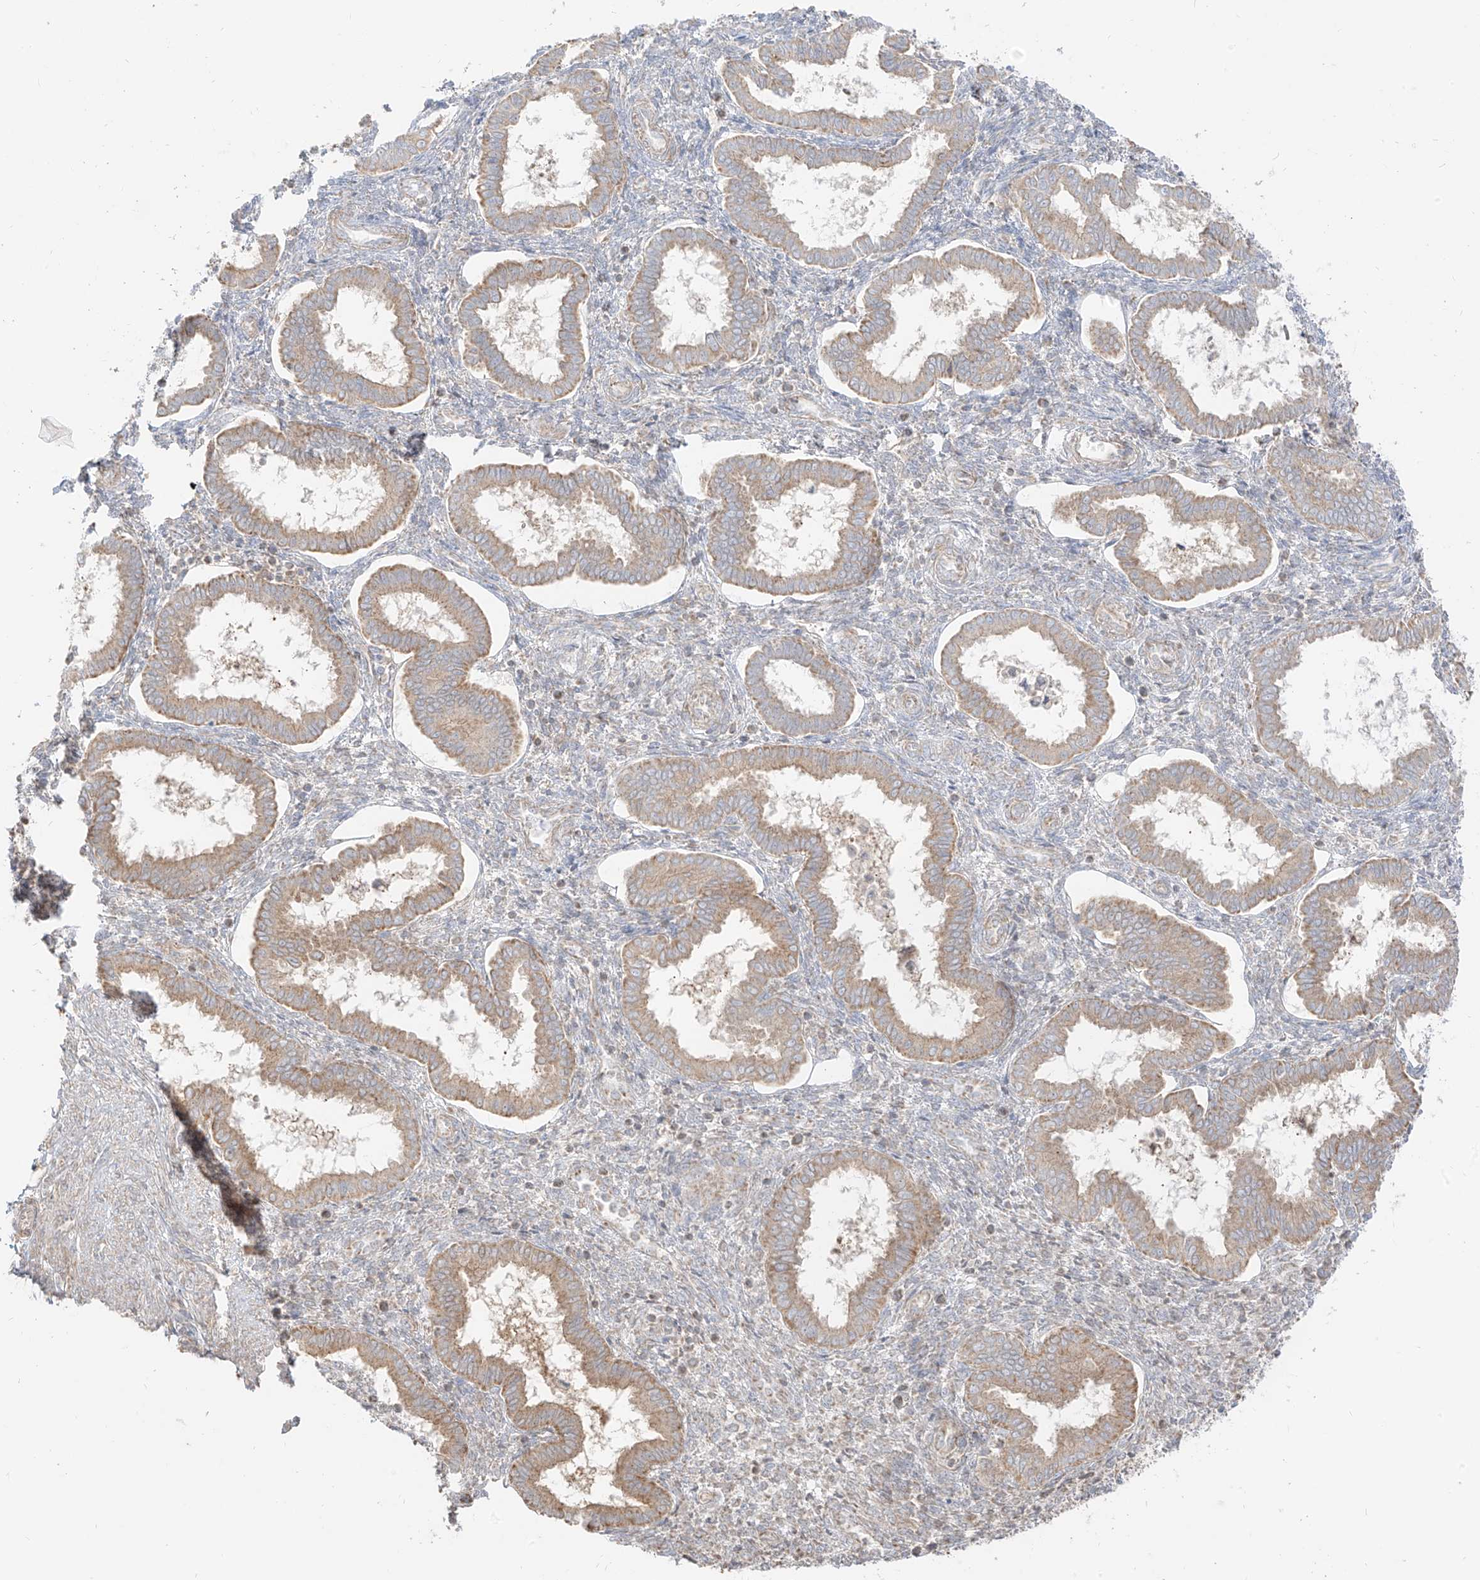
{"staining": {"intensity": "negative", "quantity": "none", "location": "none"}, "tissue": "endometrium", "cell_type": "Cells in endometrial stroma", "image_type": "normal", "snomed": [{"axis": "morphology", "description": "Normal tissue, NOS"}, {"axis": "topography", "description": "Endometrium"}], "caption": "Immunohistochemistry (IHC) micrograph of benign endometrium stained for a protein (brown), which exhibits no staining in cells in endometrial stroma.", "gene": "ZIM3", "patient": {"sex": "female", "age": 24}}